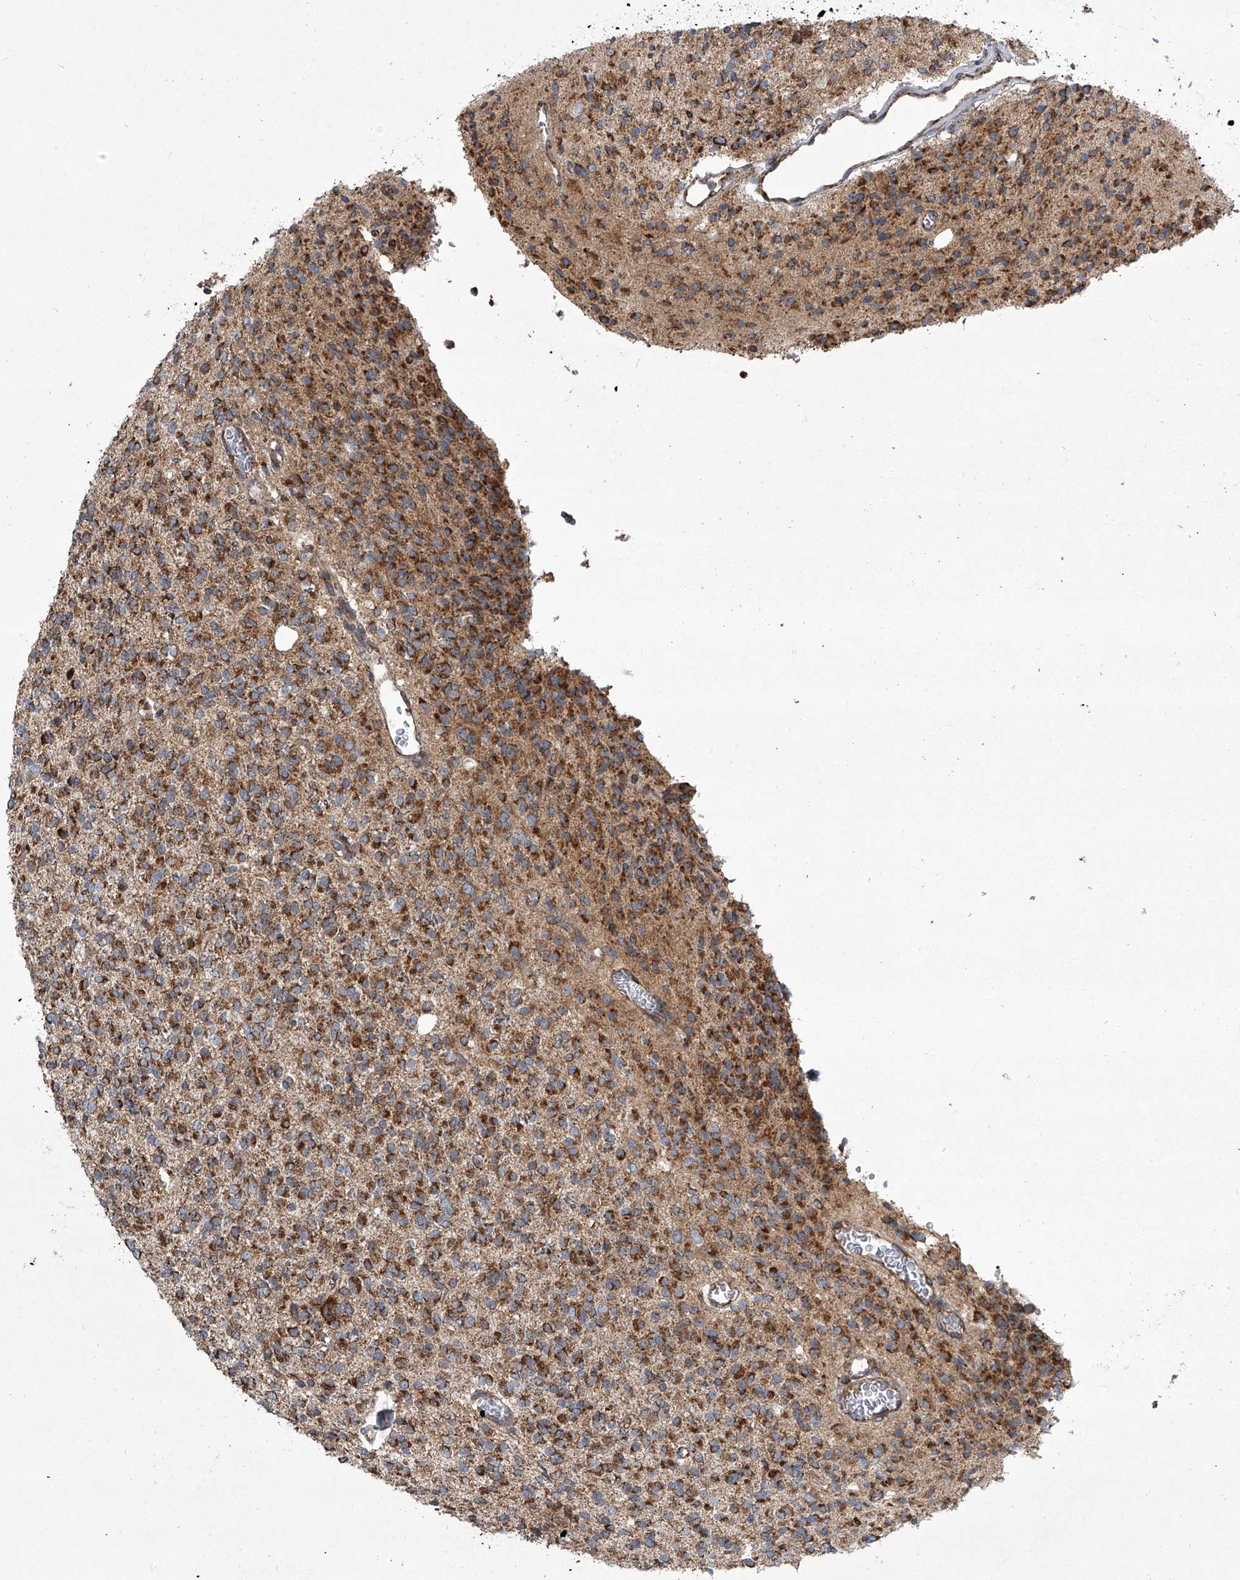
{"staining": {"intensity": "moderate", "quantity": ">75%", "location": "cytoplasmic/membranous"}, "tissue": "glioma", "cell_type": "Tumor cells", "image_type": "cancer", "snomed": [{"axis": "morphology", "description": "Glioma, malignant, High grade"}, {"axis": "topography", "description": "Brain"}], "caption": "Protein expression analysis of malignant glioma (high-grade) displays moderate cytoplasmic/membranous expression in approximately >75% of tumor cells.", "gene": "ZC3H15", "patient": {"sex": "male", "age": 34}}